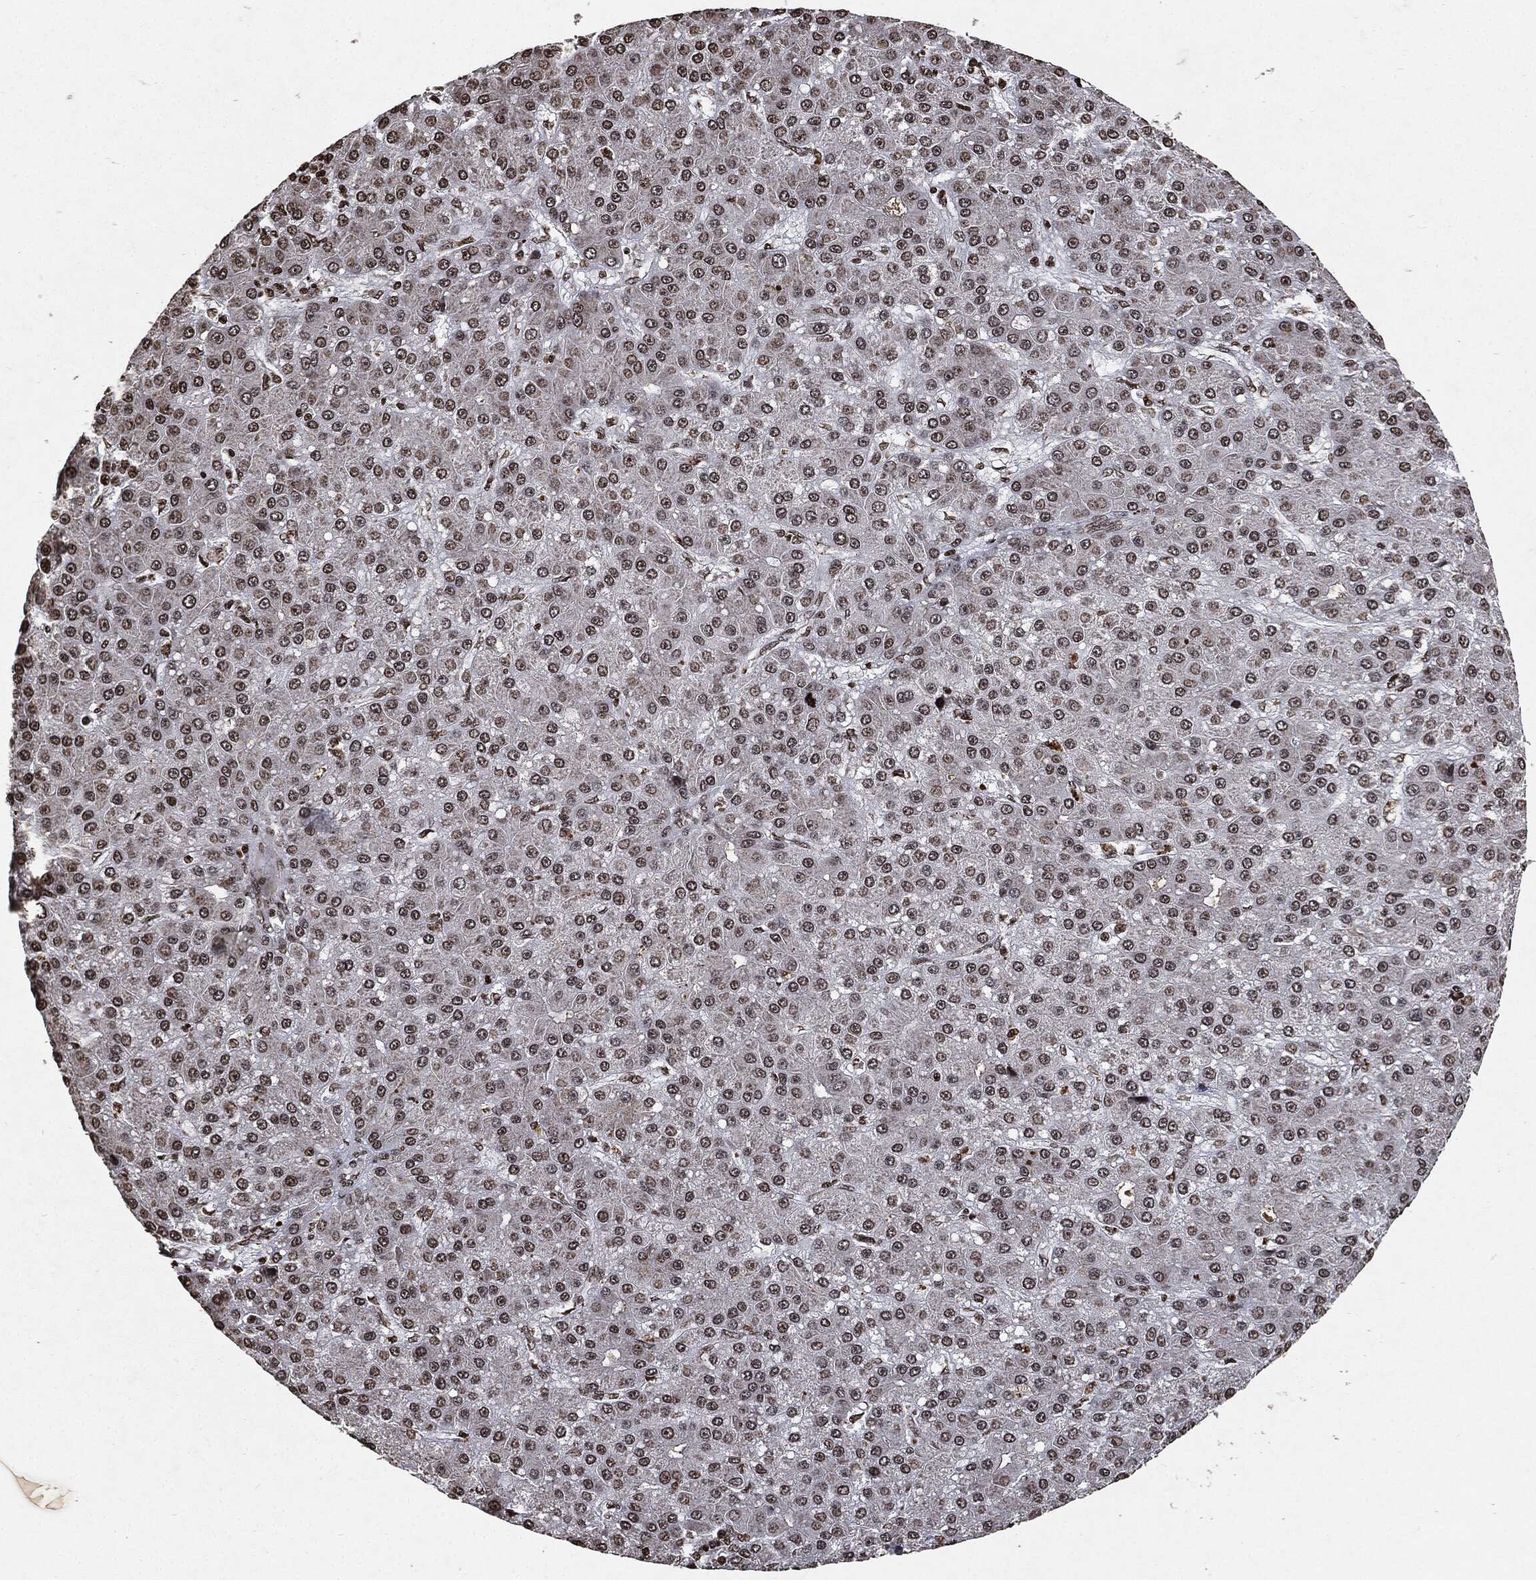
{"staining": {"intensity": "weak", "quantity": "25%-75%", "location": "nuclear"}, "tissue": "liver cancer", "cell_type": "Tumor cells", "image_type": "cancer", "snomed": [{"axis": "morphology", "description": "Carcinoma, Hepatocellular, NOS"}, {"axis": "topography", "description": "Liver"}], "caption": "The immunohistochemical stain shows weak nuclear expression in tumor cells of hepatocellular carcinoma (liver) tissue. (DAB (3,3'-diaminobenzidine) IHC with brightfield microscopy, high magnification).", "gene": "JUN", "patient": {"sex": "male", "age": 67}}